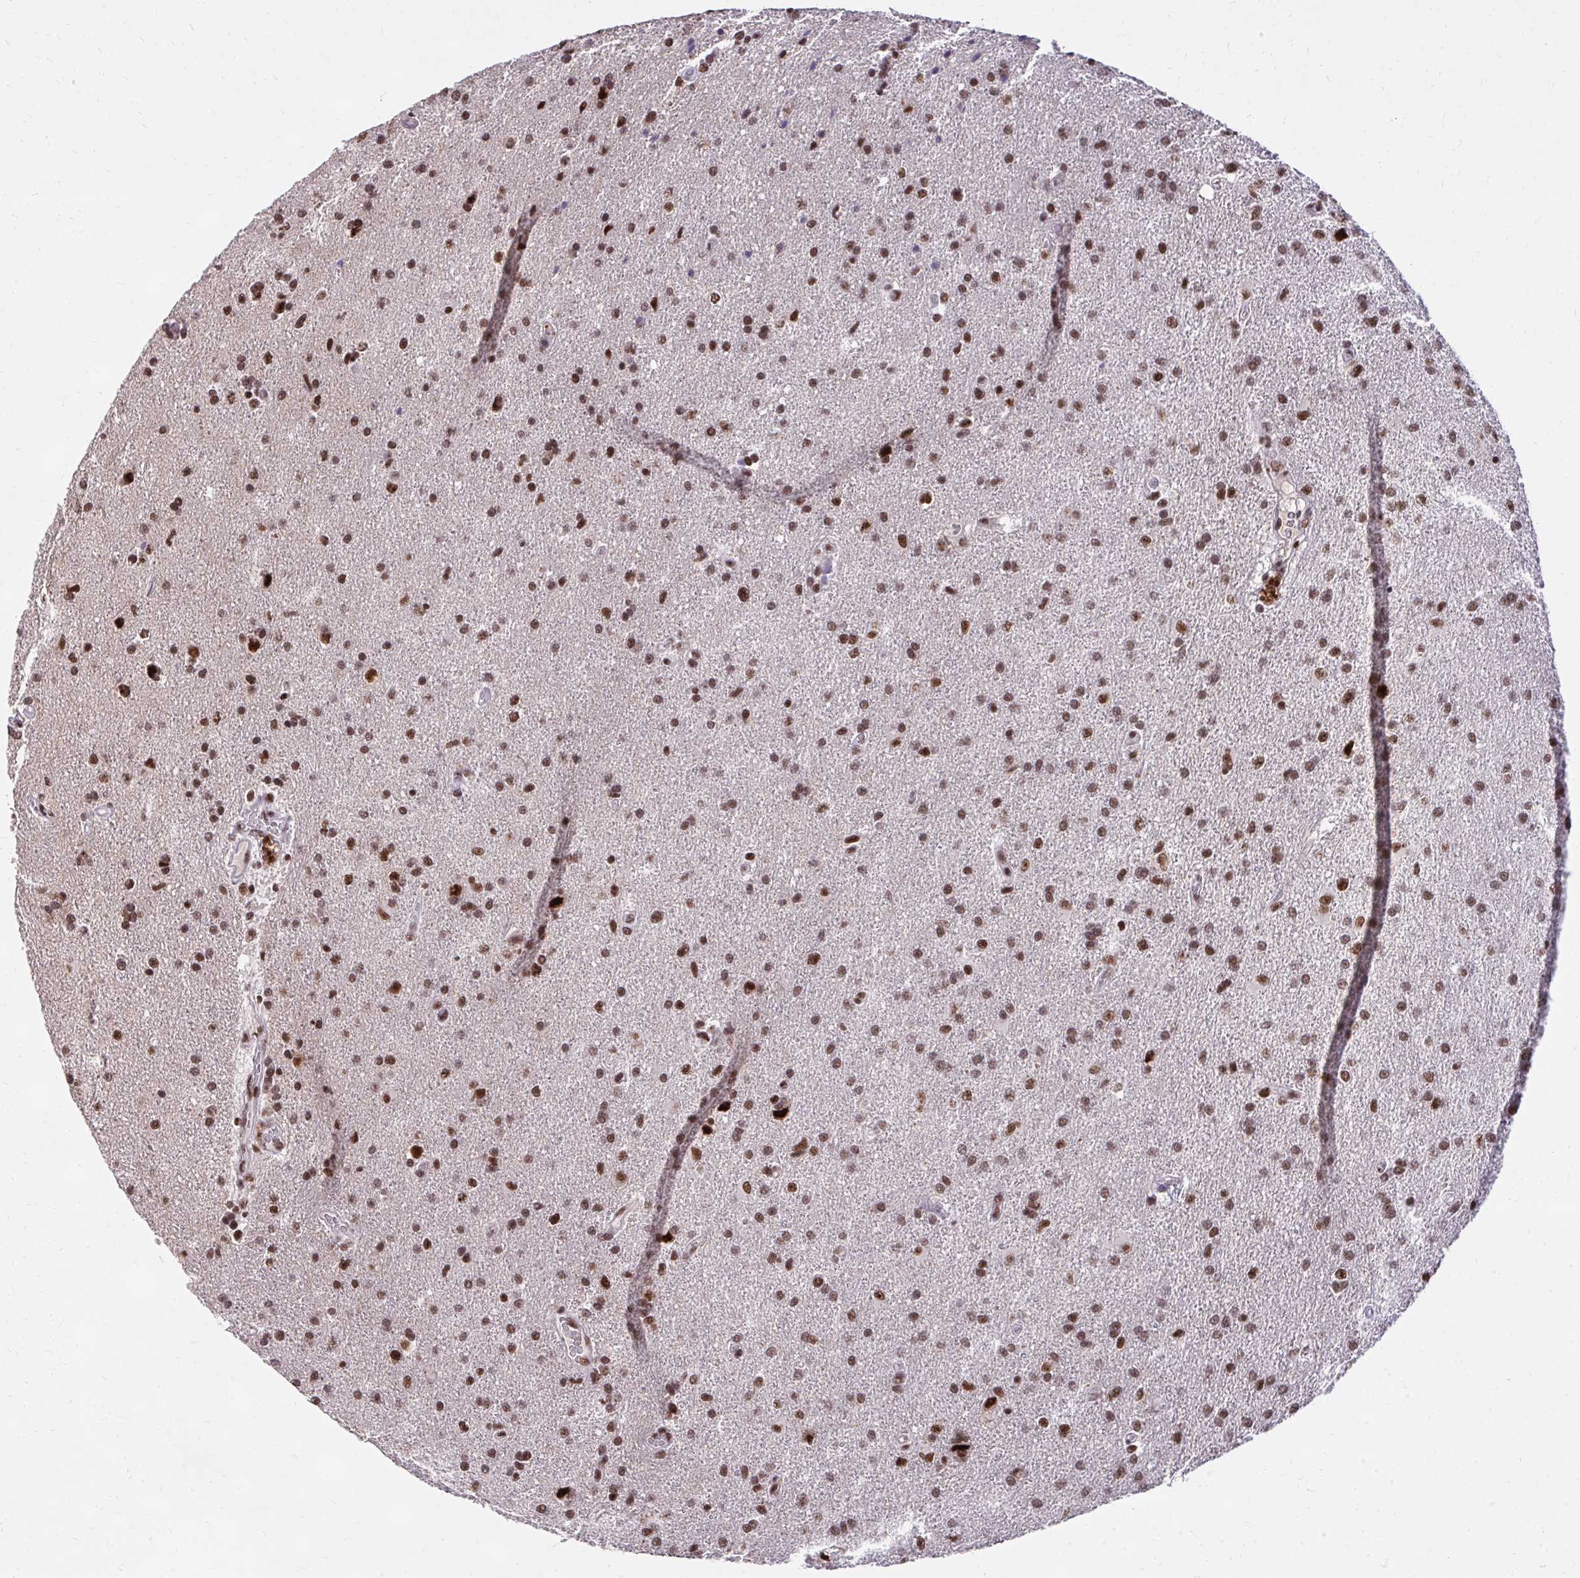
{"staining": {"intensity": "moderate", "quantity": ">75%", "location": "nuclear"}, "tissue": "glioma", "cell_type": "Tumor cells", "image_type": "cancer", "snomed": [{"axis": "morphology", "description": "Glioma, malignant, High grade"}, {"axis": "topography", "description": "Brain"}], "caption": "Immunohistochemistry of human glioma demonstrates medium levels of moderate nuclear positivity in approximately >75% of tumor cells.", "gene": "SYNE4", "patient": {"sex": "male", "age": 68}}